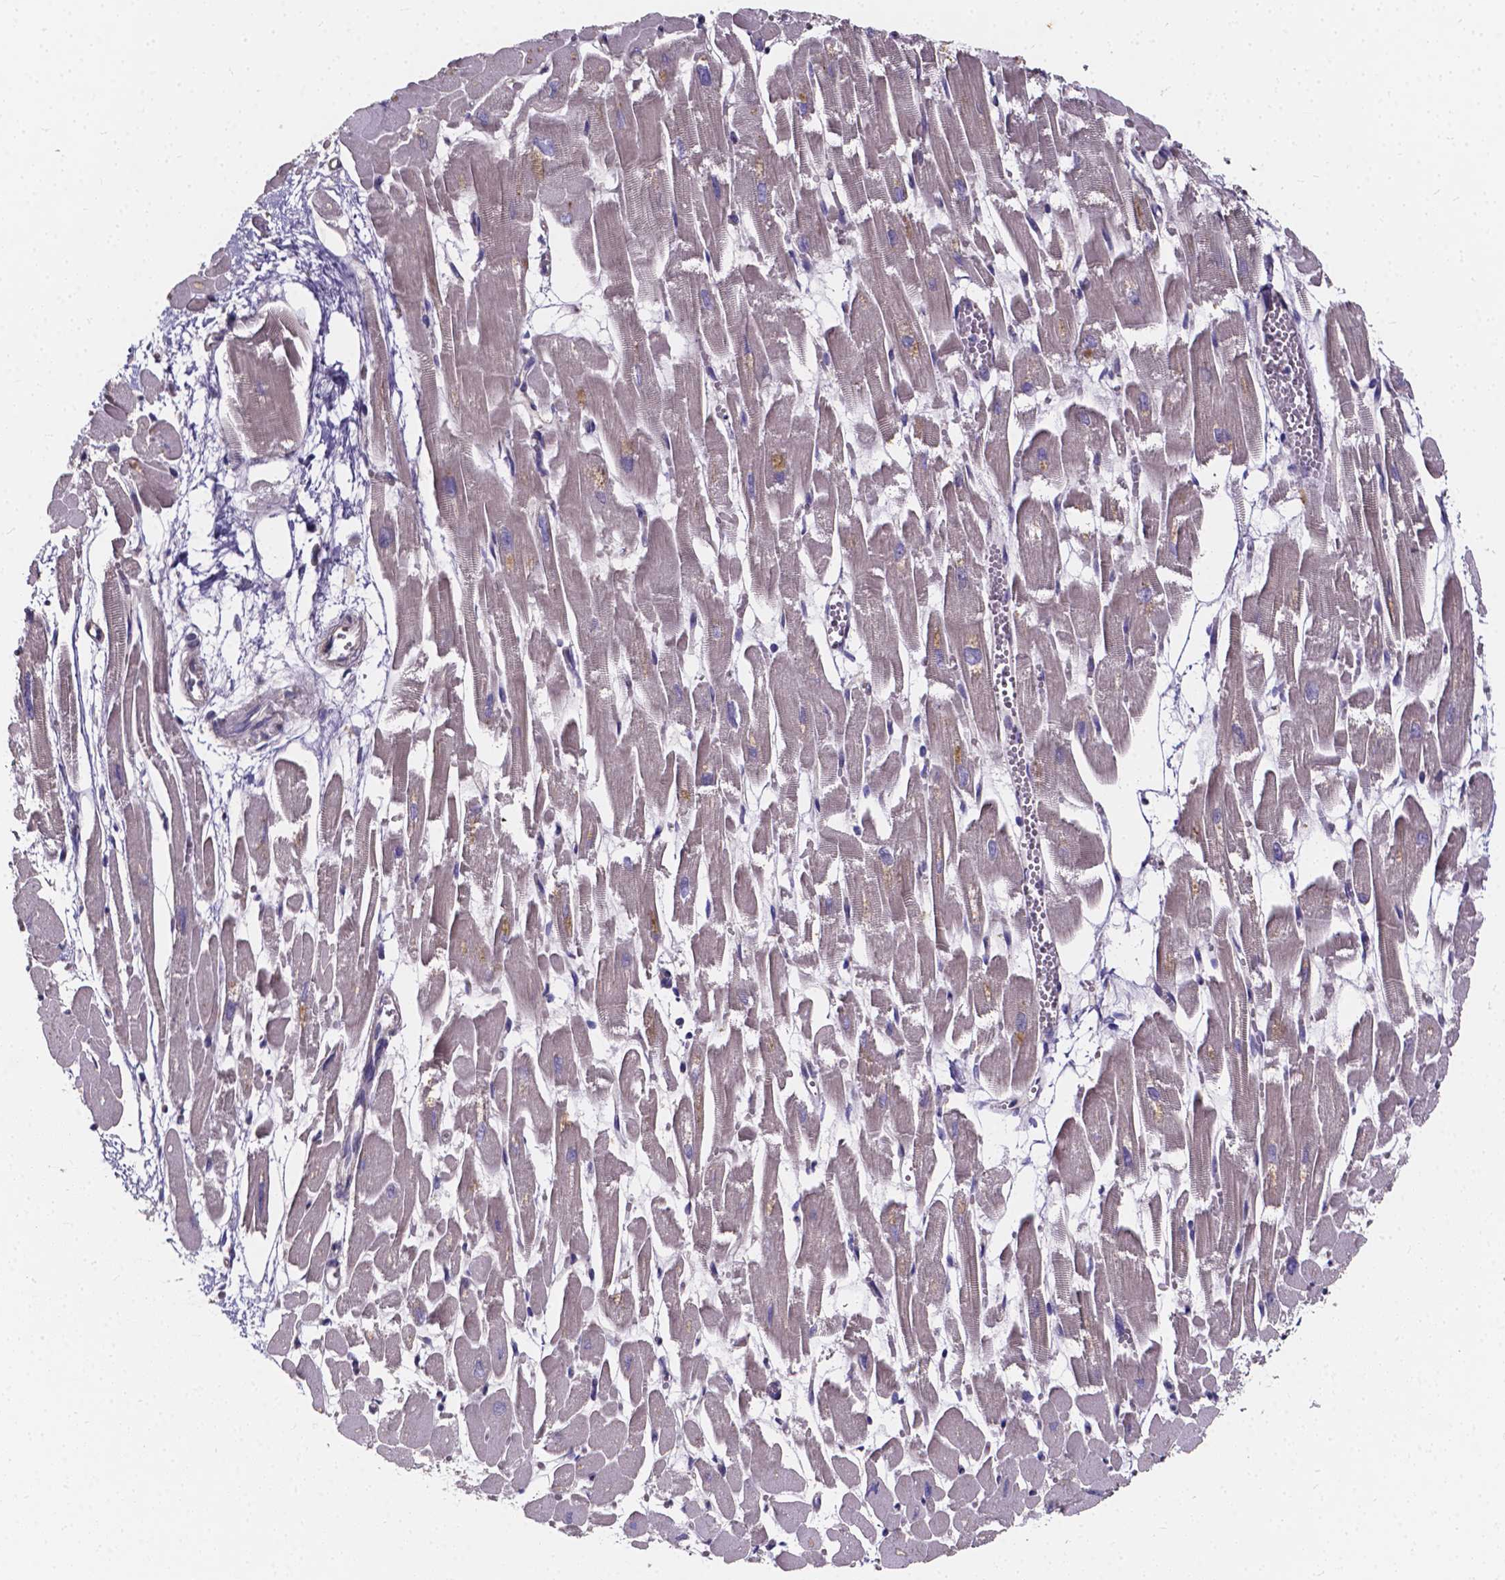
{"staining": {"intensity": "weak", "quantity": "<25%", "location": "cytoplasmic/membranous"}, "tissue": "heart muscle", "cell_type": "Cardiomyocytes", "image_type": "normal", "snomed": [{"axis": "morphology", "description": "Normal tissue, NOS"}, {"axis": "topography", "description": "Heart"}], "caption": "High magnification brightfield microscopy of benign heart muscle stained with DAB (brown) and counterstained with hematoxylin (blue): cardiomyocytes show no significant positivity.", "gene": "THEMIS", "patient": {"sex": "female", "age": 52}}